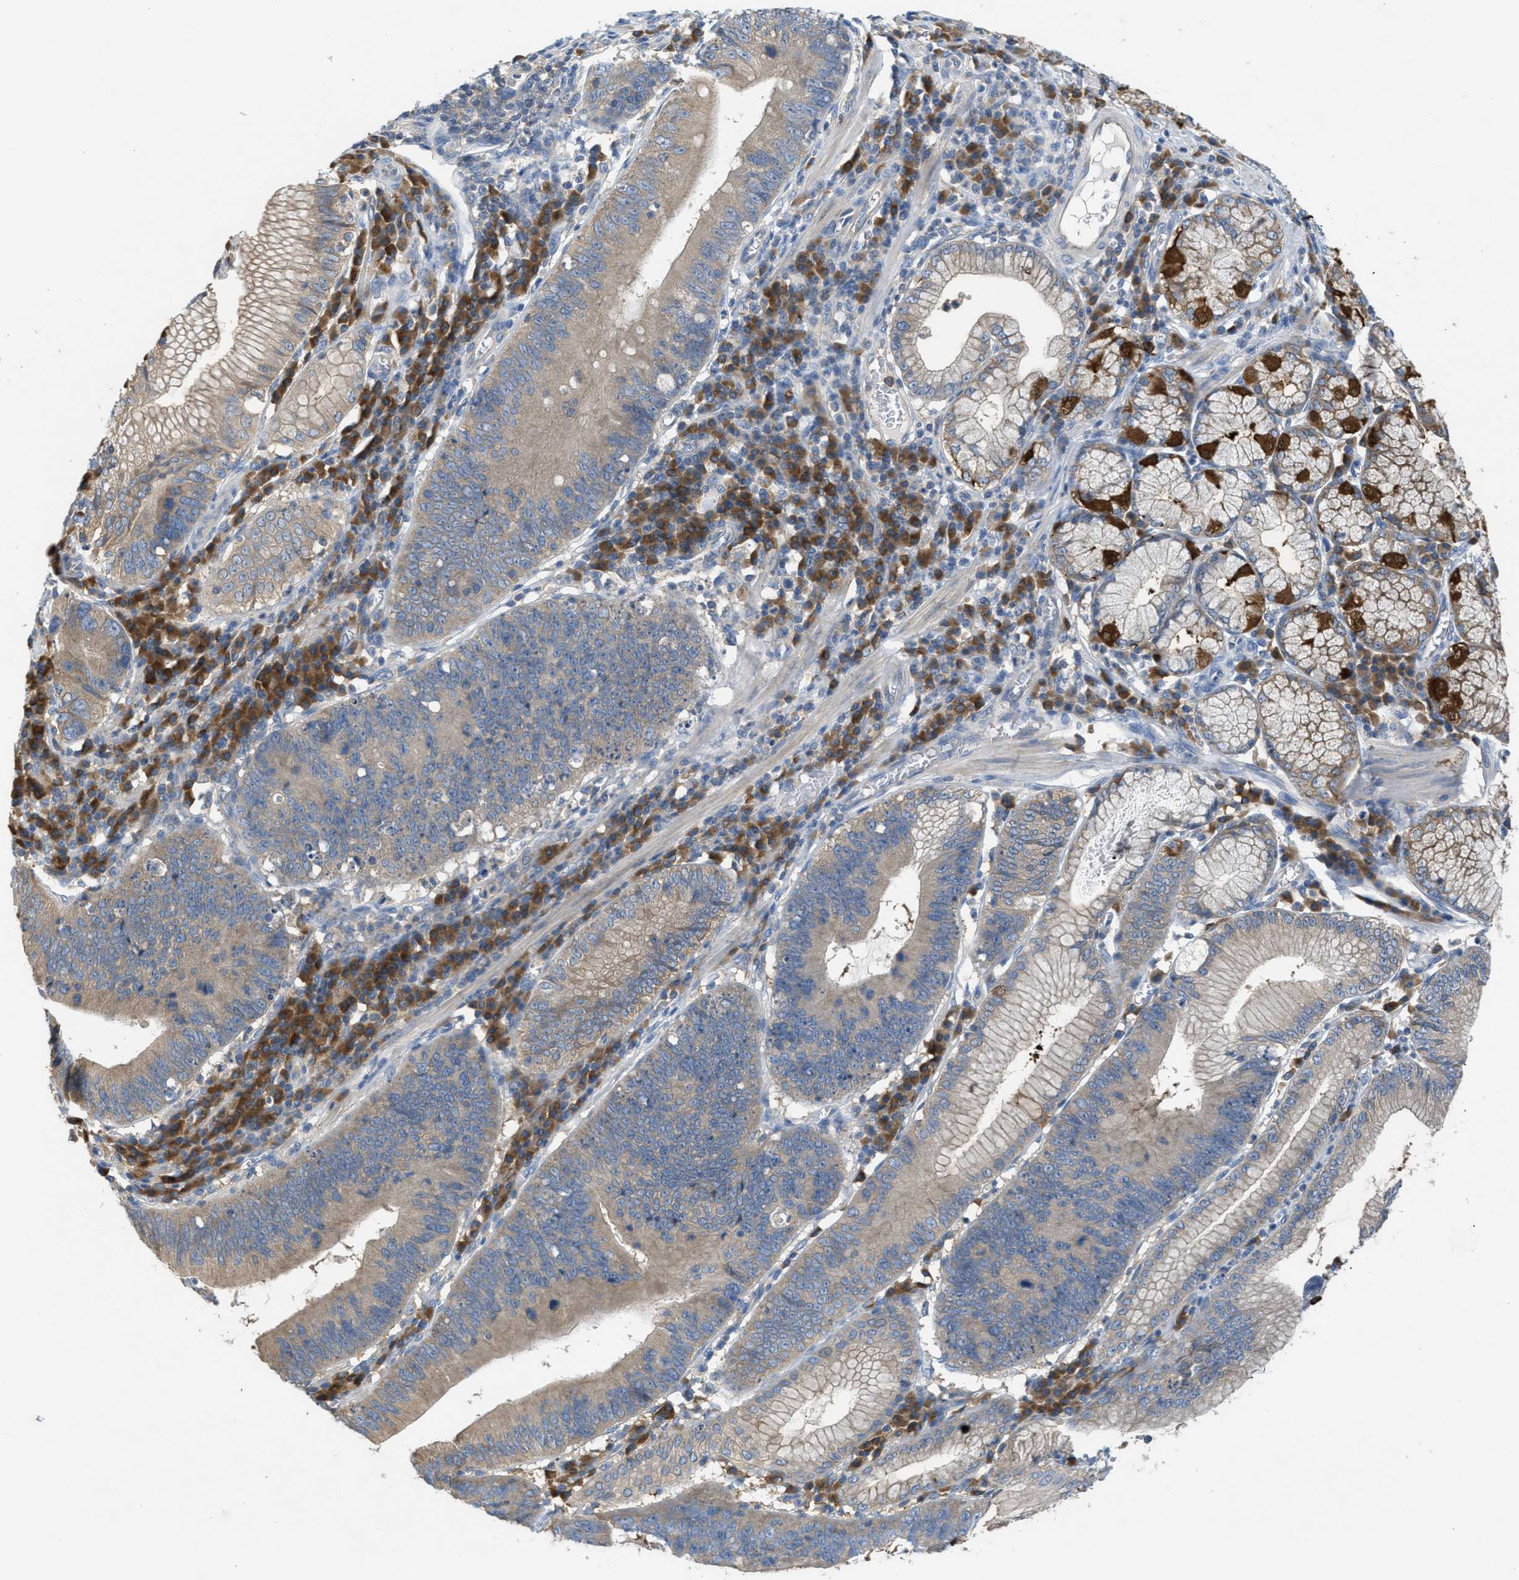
{"staining": {"intensity": "weak", "quantity": ">75%", "location": "cytoplasmic/membranous"}, "tissue": "stomach cancer", "cell_type": "Tumor cells", "image_type": "cancer", "snomed": [{"axis": "morphology", "description": "Adenocarcinoma, NOS"}, {"axis": "topography", "description": "Stomach"}], "caption": "Immunohistochemical staining of human stomach cancer (adenocarcinoma) demonstrates low levels of weak cytoplasmic/membranous expression in about >75% of tumor cells.", "gene": "UBA5", "patient": {"sex": "male", "age": 59}}